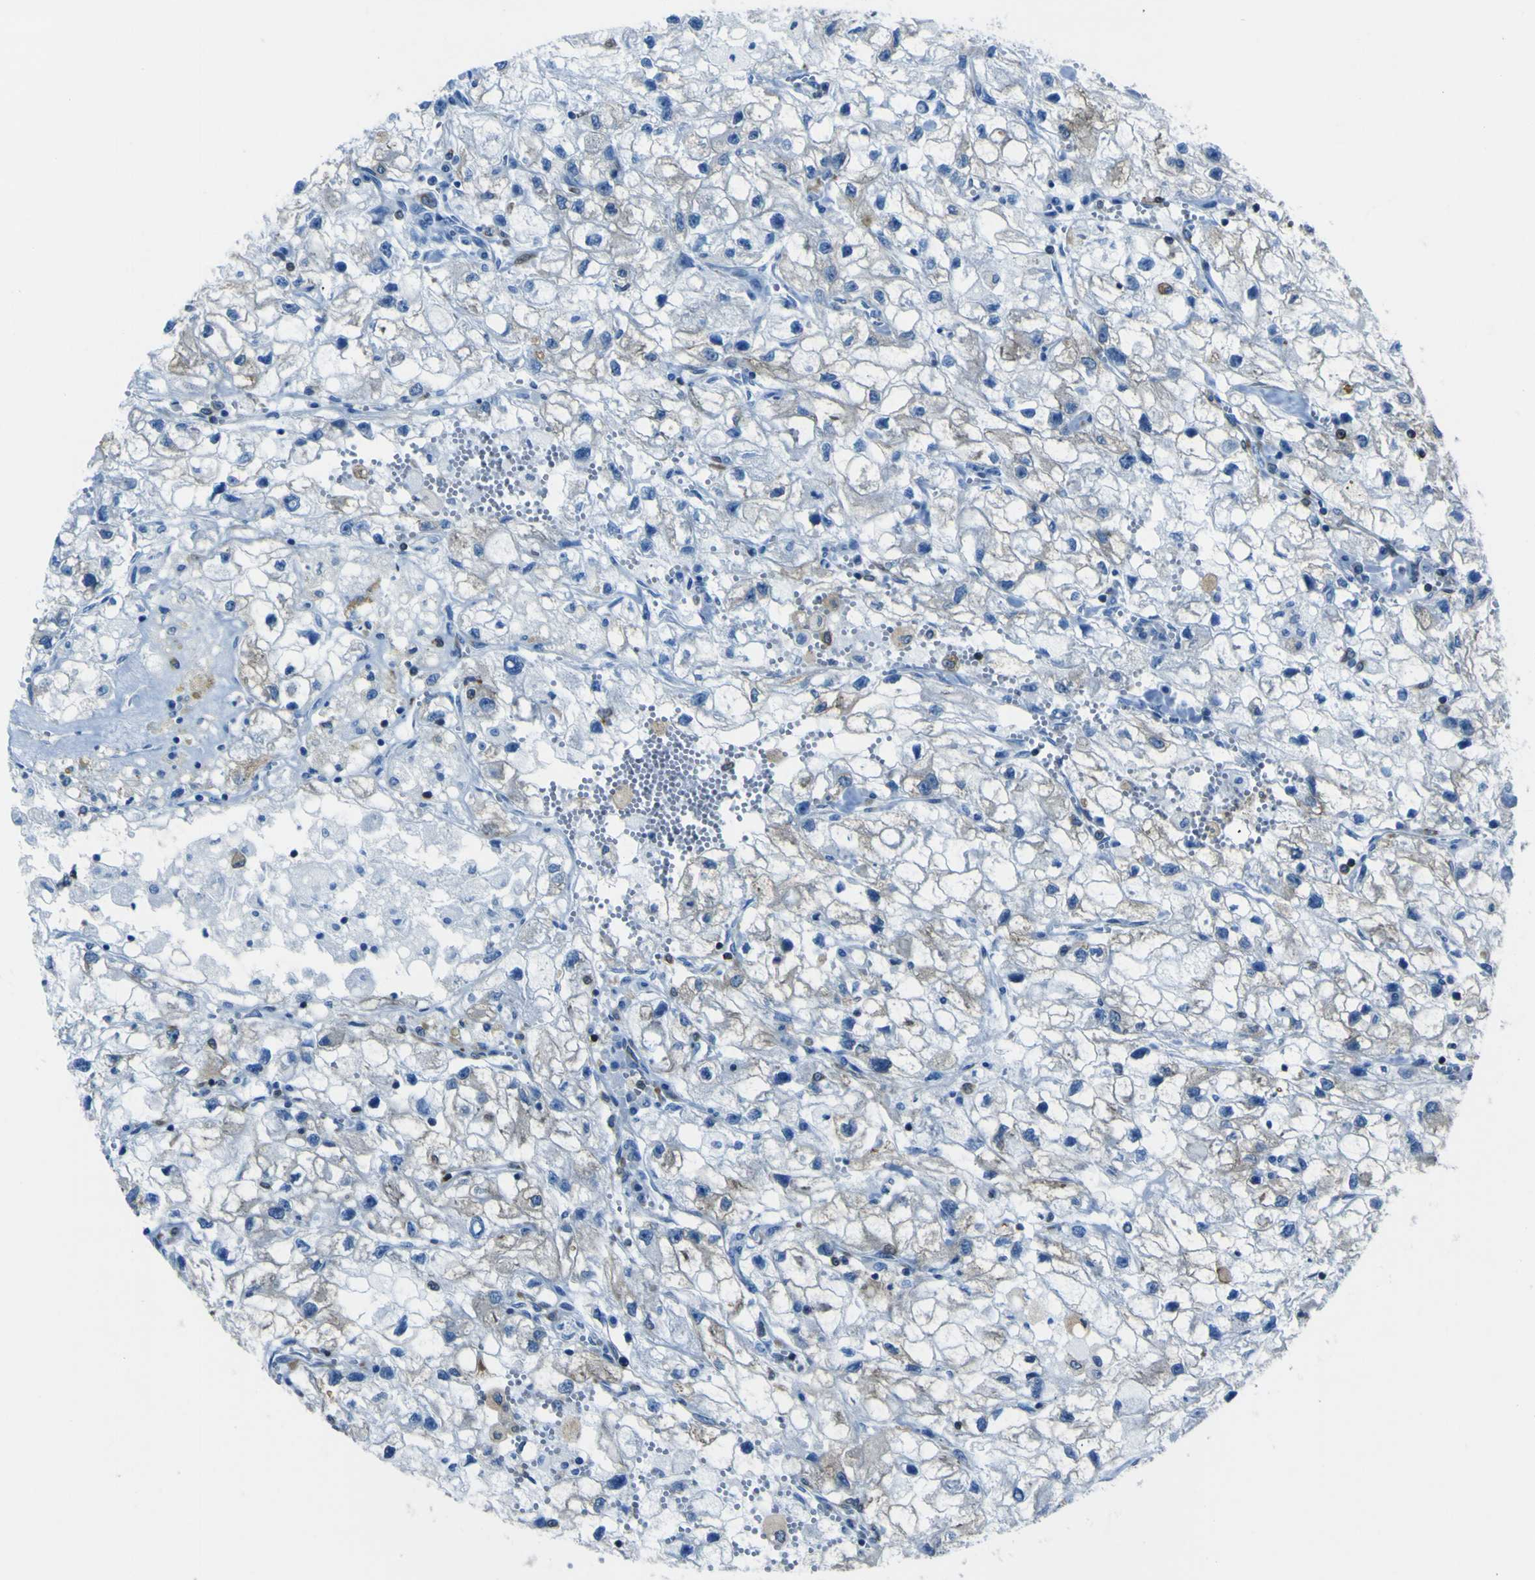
{"staining": {"intensity": "moderate", "quantity": "<25%", "location": "cytoplasmic/membranous"}, "tissue": "renal cancer", "cell_type": "Tumor cells", "image_type": "cancer", "snomed": [{"axis": "morphology", "description": "Adenocarcinoma, NOS"}, {"axis": "topography", "description": "Kidney"}], "caption": "Adenocarcinoma (renal) was stained to show a protein in brown. There is low levels of moderate cytoplasmic/membranous expression in about <25% of tumor cells. (DAB (3,3'-diaminobenzidine) = brown stain, brightfield microscopy at high magnification).", "gene": "STIM1", "patient": {"sex": "female", "age": 70}}